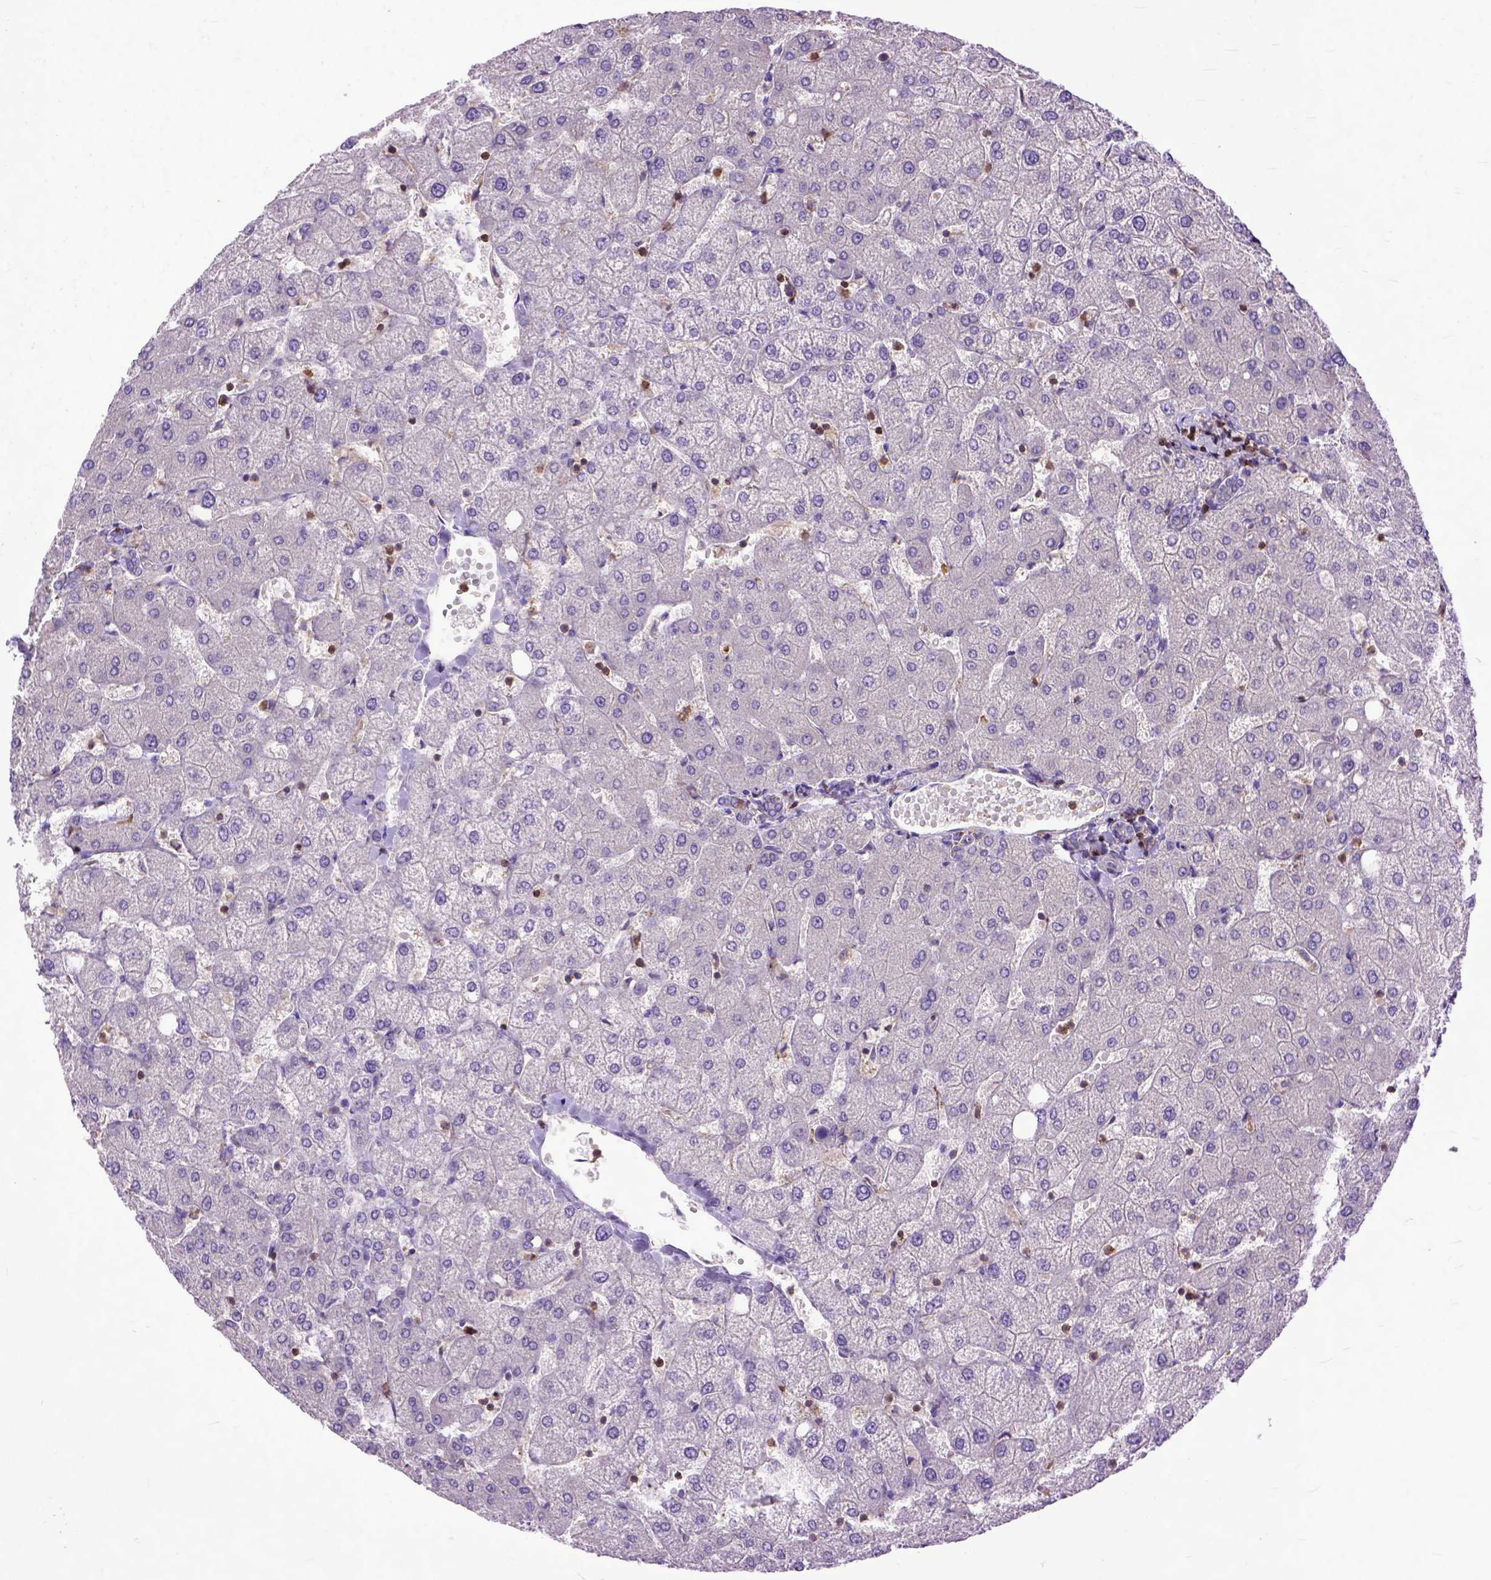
{"staining": {"intensity": "weak", "quantity": "25%-75%", "location": "cytoplasmic/membranous"}, "tissue": "liver", "cell_type": "Cholangiocytes", "image_type": "normal", "snomed": [{"axis": "morphology", "description": "Normal tissue, NOS"}, {"axis": "topography", "description": "Liver"}], "caption": "A photomicrograph of liver stained for a protein exhibits weak cytoplasmic/membranous brown staining in cholangiocytes. (brown staining indicates protein expression, while blue staining denotes nuclei).", "gene": "NAMPT", "patient": {"sex": "female", "age": 54}}